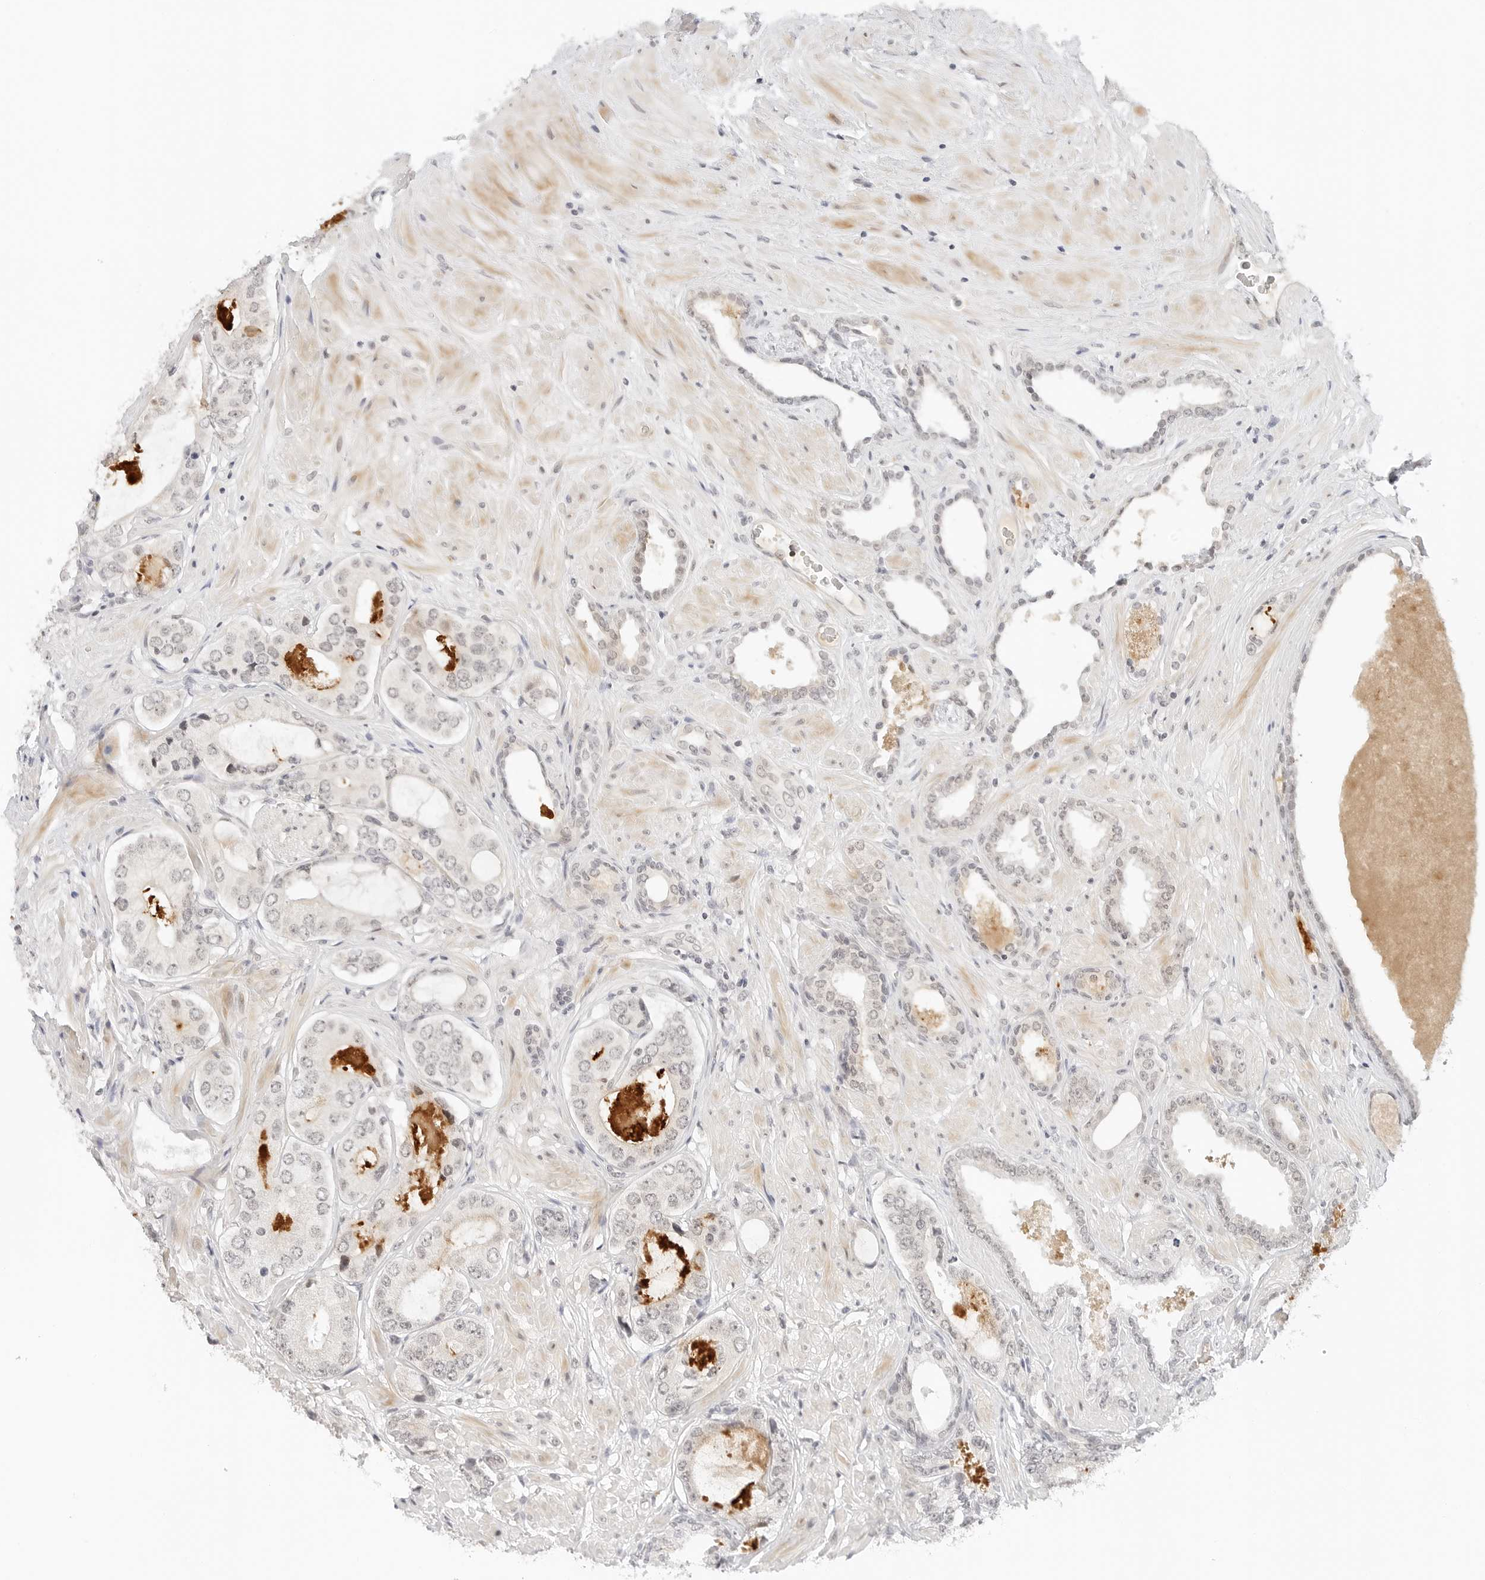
{"staining": {"intensity": "negative", "quantity": "none", "location": "none"}, "tissue": "prostate cancer", "cell_type": "Tumor cells", "image_type": "cancer", "snomed": [{"axis": "morphology", "description": "Adenocarcinoma, High grade"}, {"axis": "topography", "description": "Prostate"}], "caption": "The IHC image has no significant staining in tumor cells of adenocarcinoma (high-grade) (prostate) tissue.", "gene": "NEO1", "patient": {"sex": "male", "age": 59}}